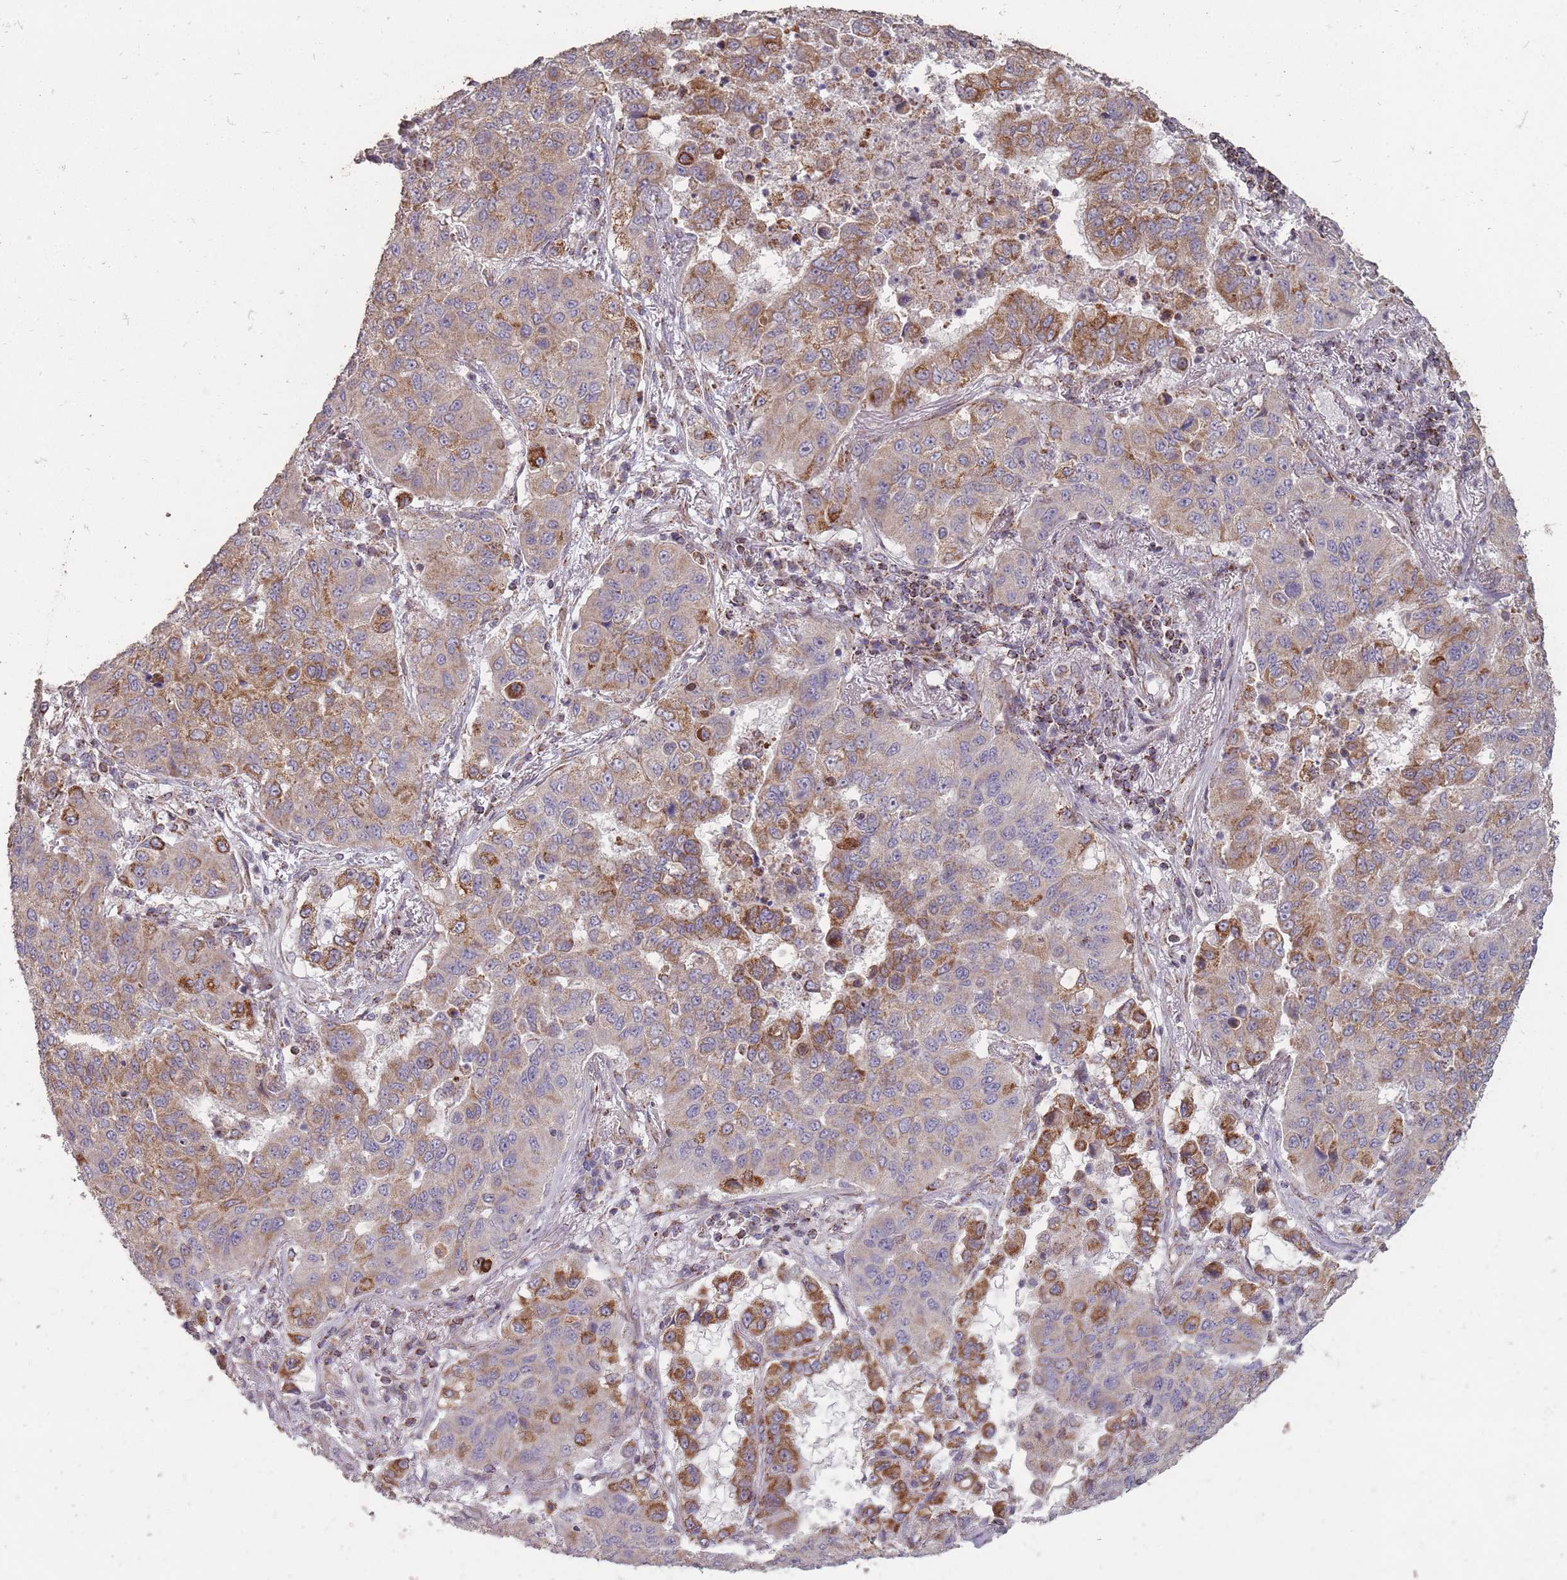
{"staining": {"intensity": "strong", "quantity": "25%-75%", "location": "cytoplasmic/membranous"}, "tissue": "lung cancer", "cell_type": "Tumor cells", "image_type": "cancer", "snomed": [{"axis": "morphology", "description": "Squamous cell carcinoma, NOS"}, {"axis": "topography", "description": "Lung"}], "caption": "IHC (DAB) staining of human squamous cell carcinoma (lung) demonstrates strong cytoplasmic/membranous protein staining in approximately 25%-75% of tumor cells. The protein is shown in brown color, while the nuclei are stained blue.", "gene": "CNOT8", "patient": {"sex": "male", "age": 74}}